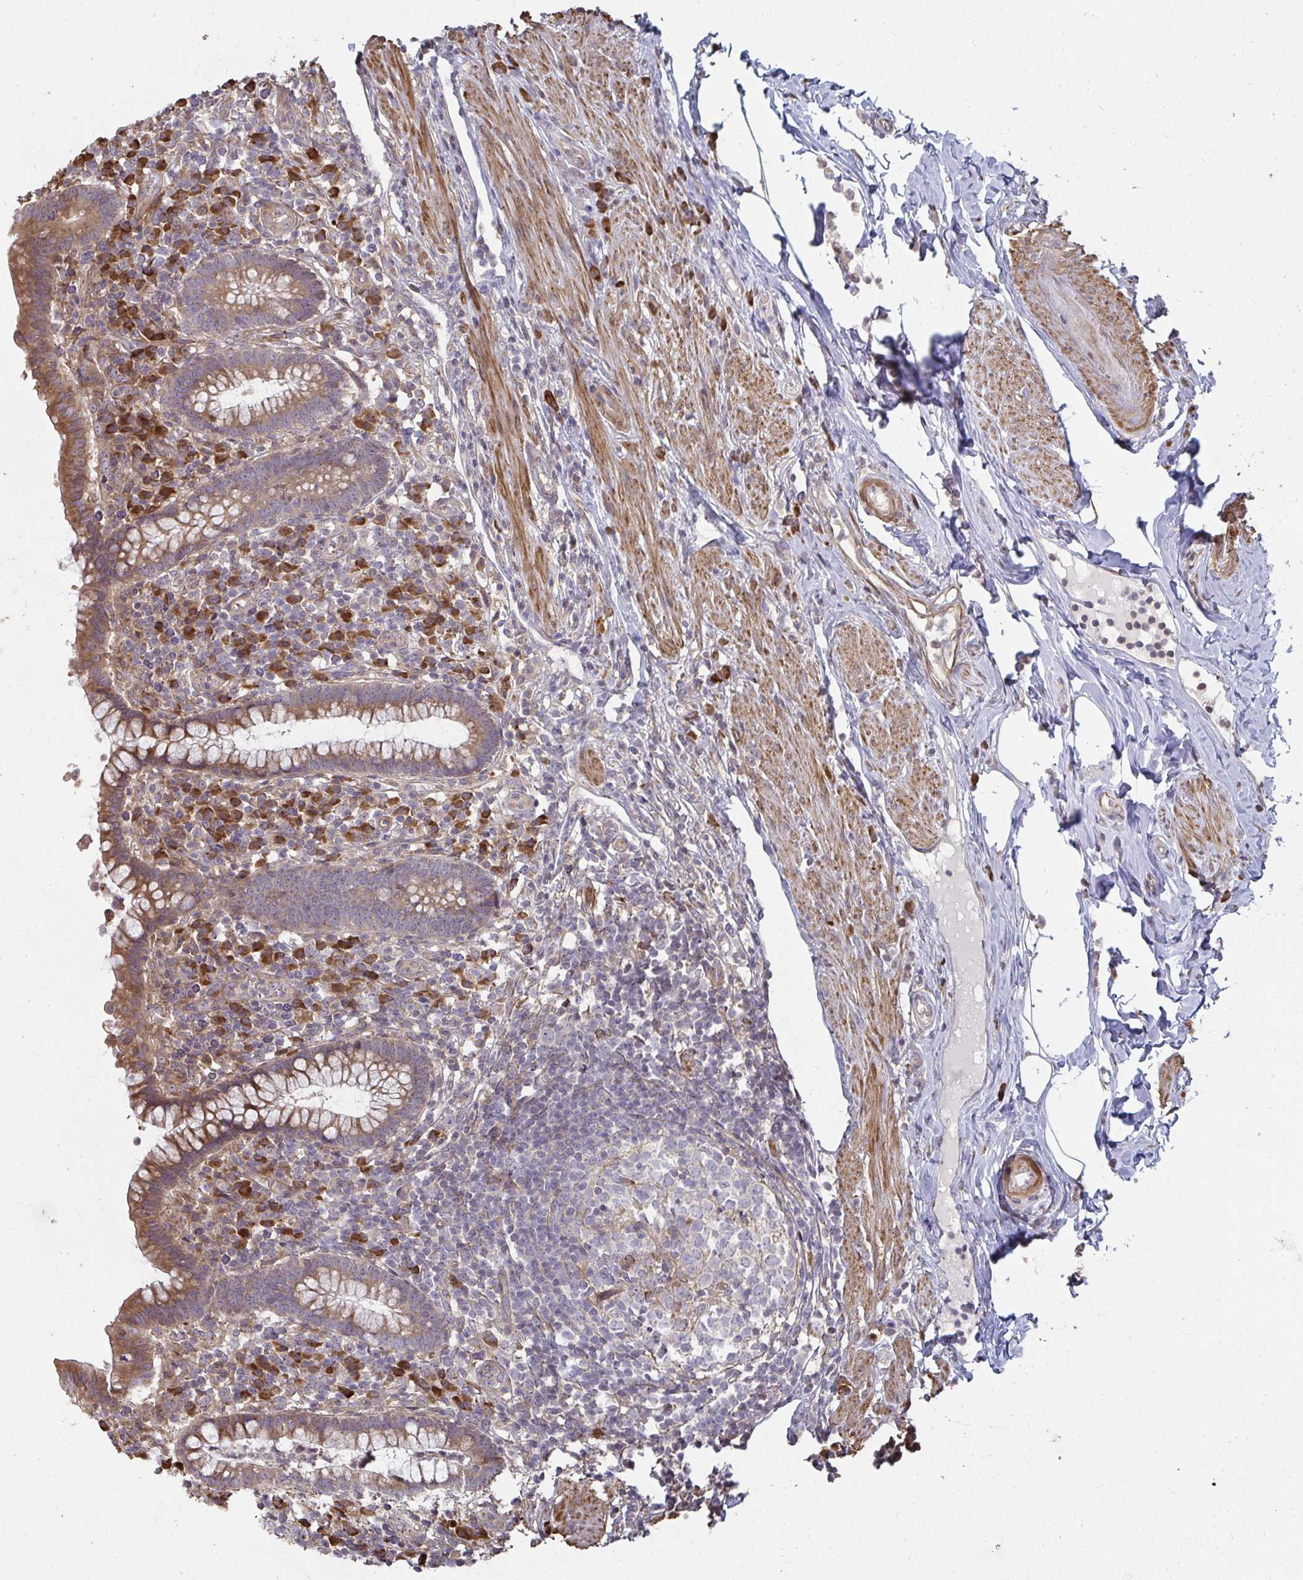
{"staining": {"intensity": "moderate", "quantity": ">75%", "location": "cytoplasmic/membranous"}, "tissue": "appendix", "cell_type": "Glandular cells", "image_type": "normal", "snomed": [{"axis": "morphology", "description": "Normal tissue, NOS"}, {"axis": "topography", "description": "Appendix"}], "caption": "Approximately >75% of glandular cells in benign human appendix demonstrate moderate cytoplasmic/membranous protein expression as visualized by brown immunohistochemical staining.", "gene": "ZFYVE28", "patient": {"sex": "female", "age": 56}}